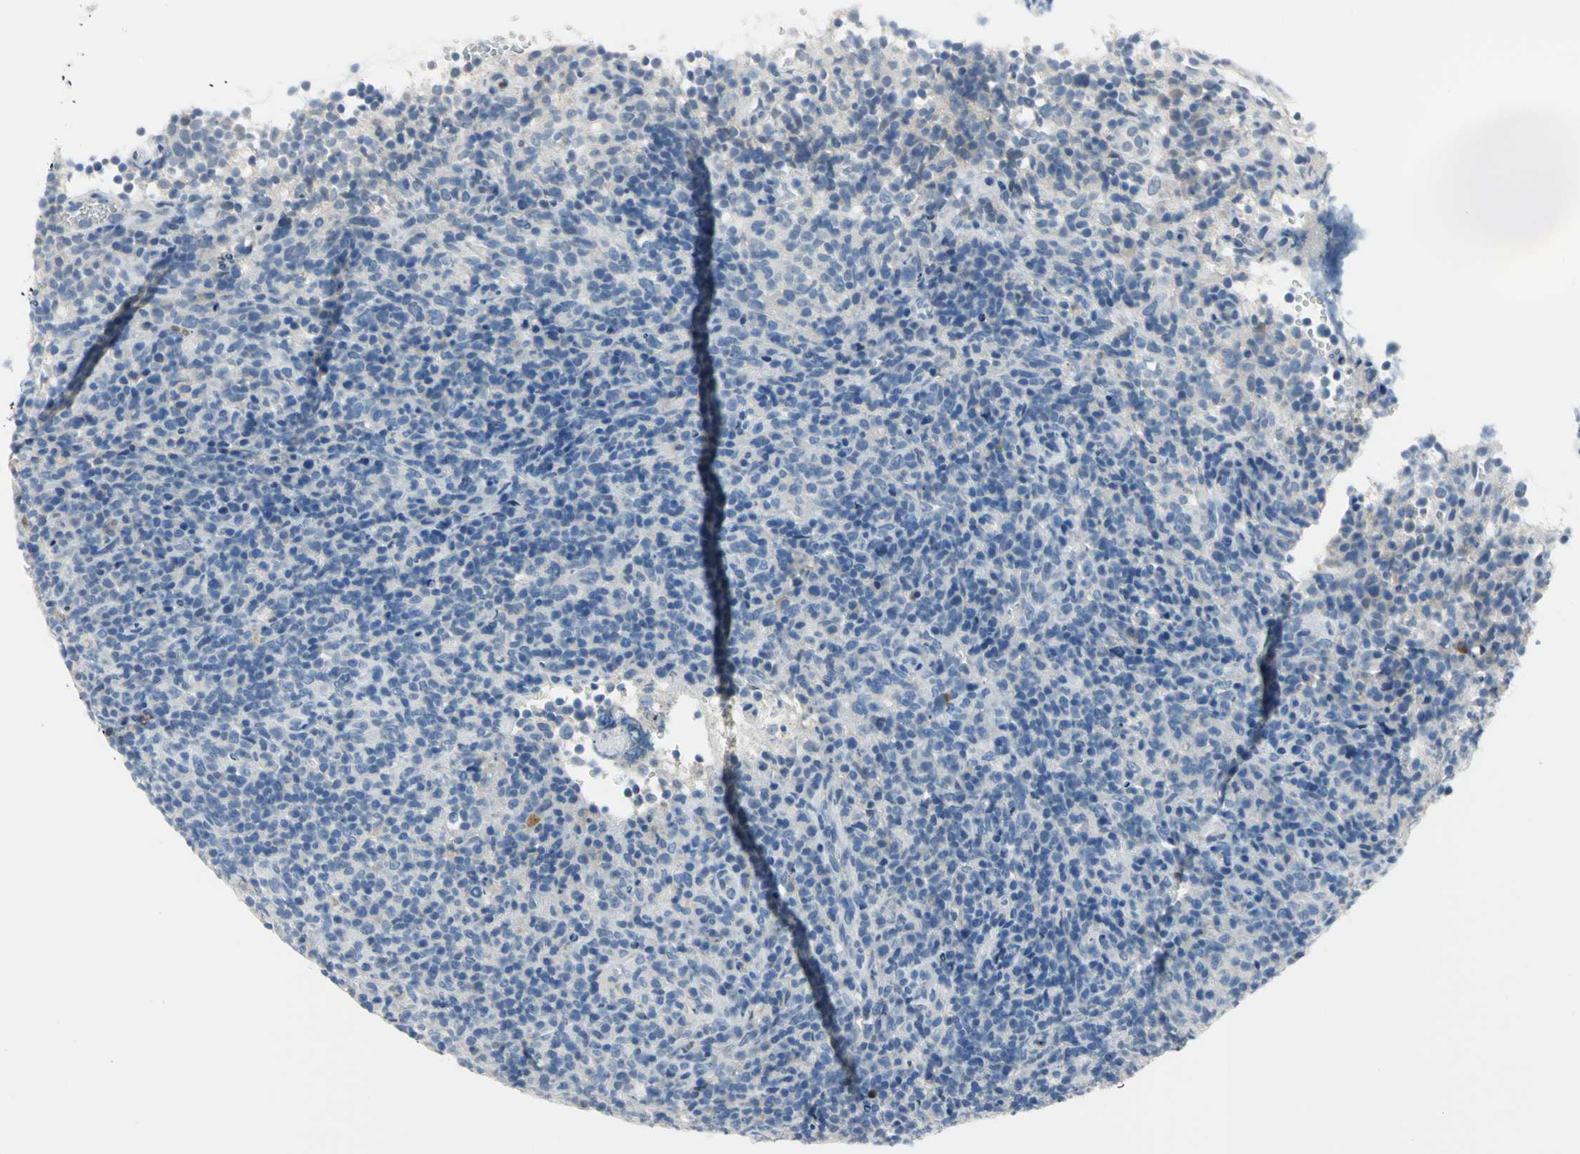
{"staining": {"intensity": "negative", "quantity": "none", "location": "none"}, "tissue": "lymphoma", "cell_type": "Tumor cells", "image_type": "cancer", "snomed": [{"axis": "morphology", "description": "Malignant lymphoma, non-Hodgkin's type, High grade"}, {"axis": "topography", "description": "Lymph node"}], "caption": "Protein analysis of lymphoma reveals no significant staining in tumor cells.", "gene": "ZIC1", "patient": {"sex": "female", "age": 76}}